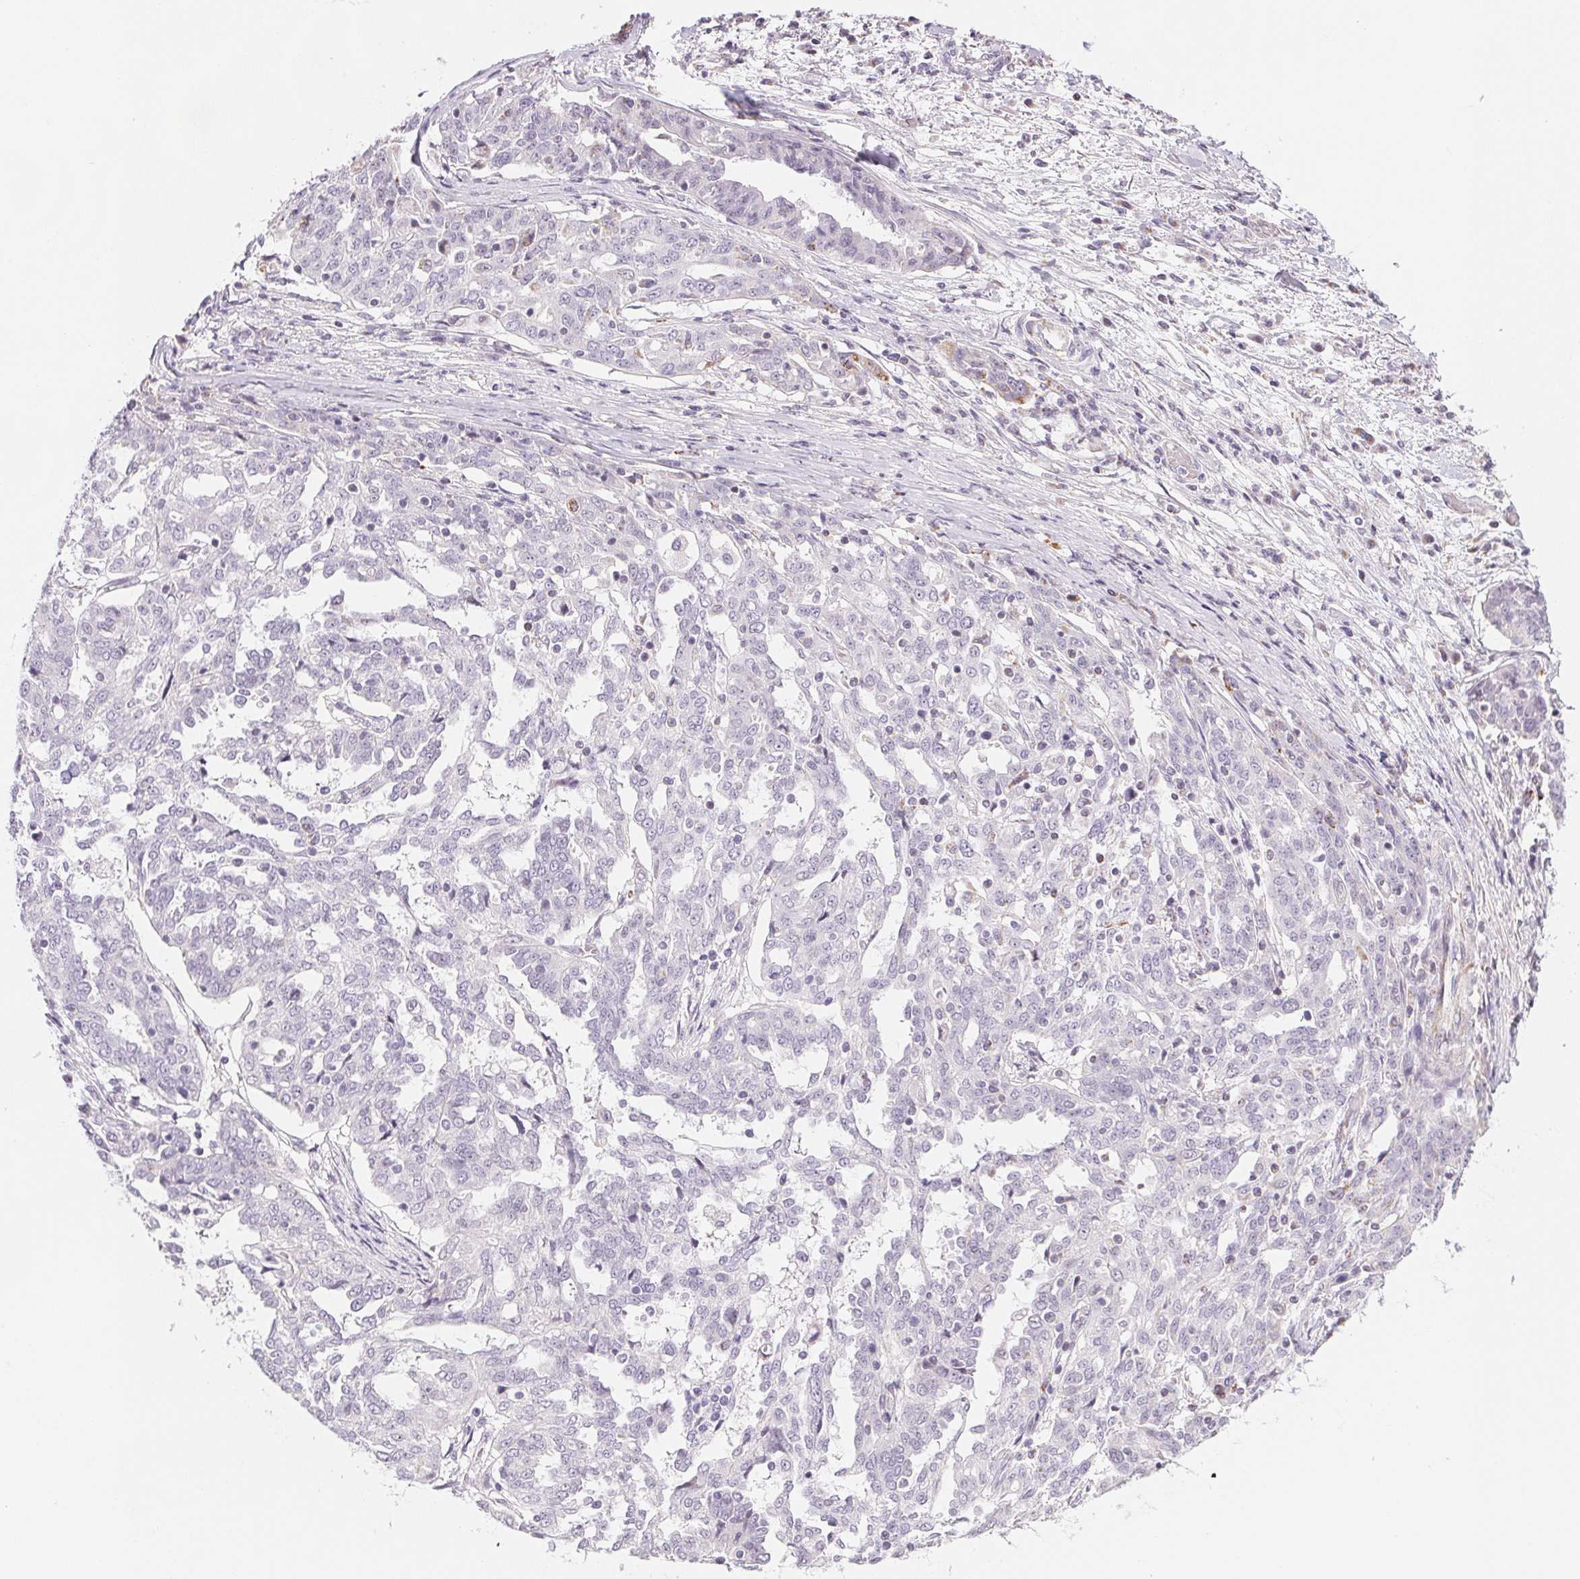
{"staining": {"intensity": "negative", "quantity": "none", "location": "none"}, "tissue": "ovarian cancer", "cell_type": "Tumor cells", "image_type": "cancer", "snomed": [{"axis": "morphology", "description": "Cystadenocarcinoma, serous, NOS"}, {"axis": "topography", "description": "Ovary"}], "caption": "Tumor cells are negative for protein expression in human ovarian cancer (serous cystadenocarcinoma).", "gene": "GIPC2", "patient": {"sex": "female", "age": 67}}